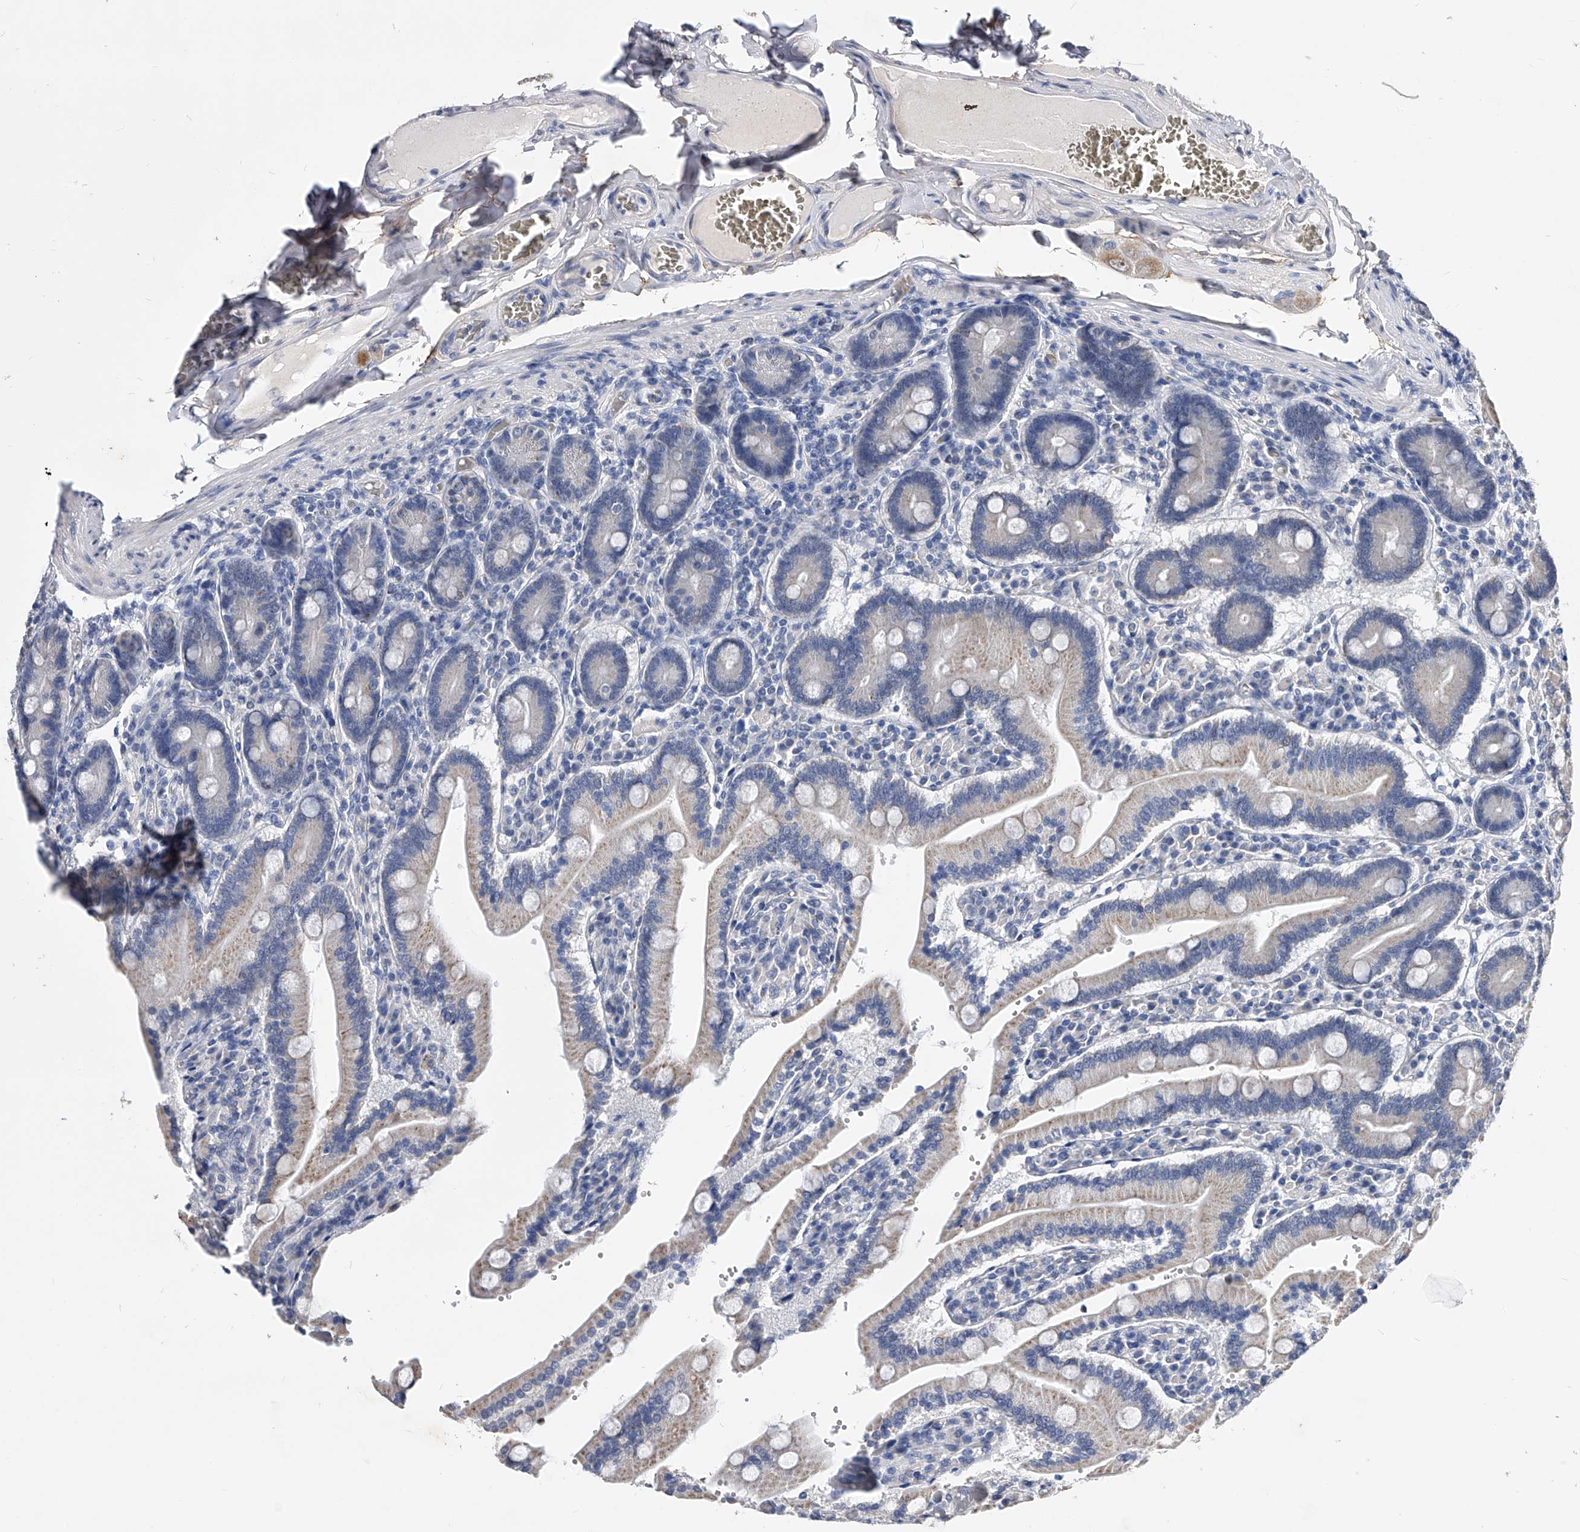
{"staining": {"intensity": "moderate", "quantity": "<25%", "location": "cytoplasmic/membranous,nuclear"}, "tissue": "duodenum", "cell_type": "Glandular cells", "image_type": "normal", "snomed": [{"axis": "morphology", "description": "Normal tissue, NOS"}, {"axis": "topography", "description": "Duodenum"}], "caption": "Moderate cytoplasmic/membranous,nuclear positivity is present in about <25% of glandular cells in normal duodenum.", "gene": "ZNF529", "patient": {"sex": "female", "age": 62}}